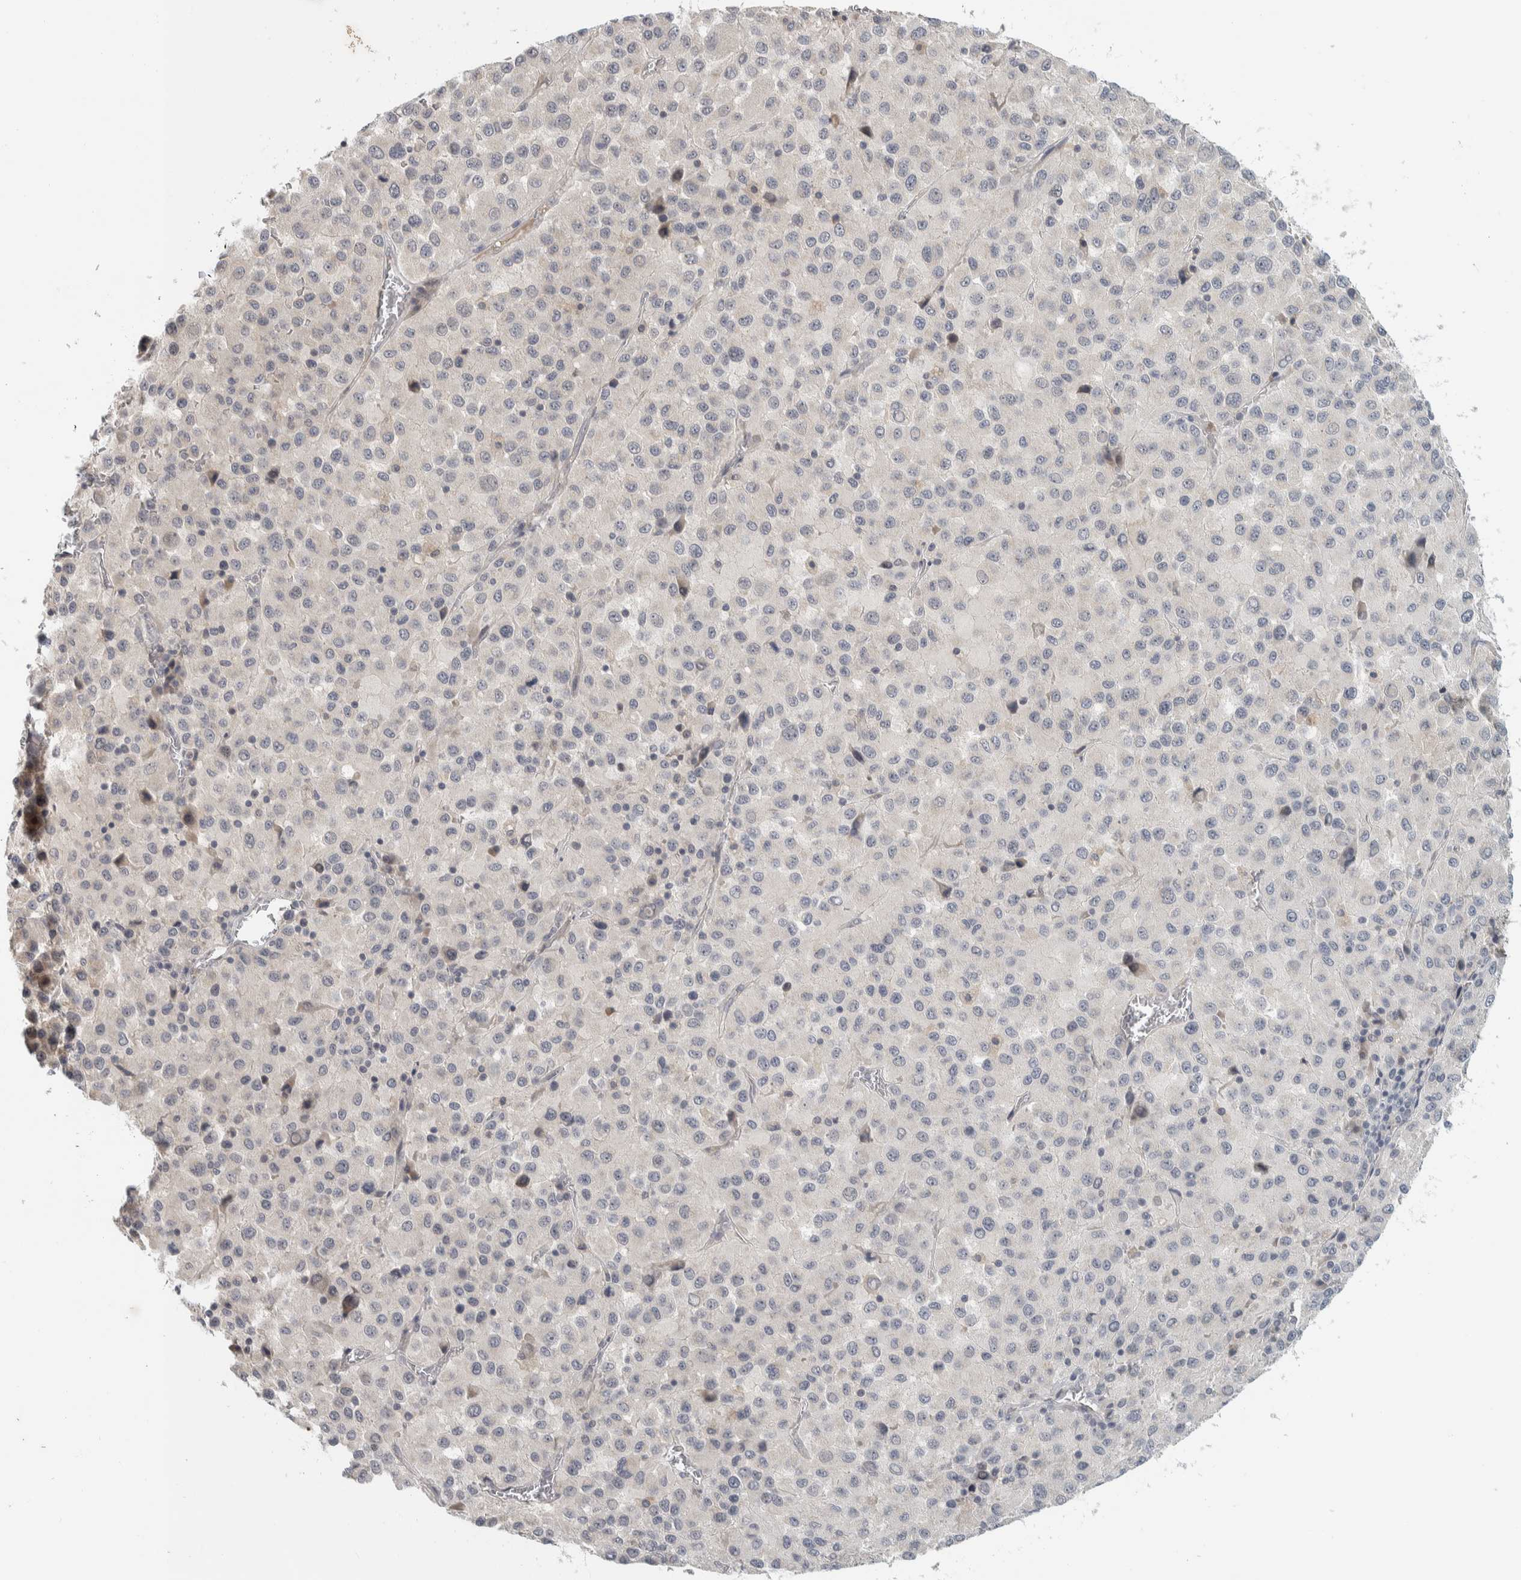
{"staining": {"intensity": "negative", "quantity": "none", "location": "none"}, "tissue": "melanoma", "cell_type": "Tumor cells", "image_type": "cancer", "snomed": [{"axis": "morphology", "description": "Malignant melanoma, Metastatic site"}, {"axis": "topography", "description": "Lung"}], "caption": "This is a micrograph of IHC staining of melanoma, which shows no expression in tumor cells.", "gene": "AFP", "patient": {"sex": "male", "age": 64}}